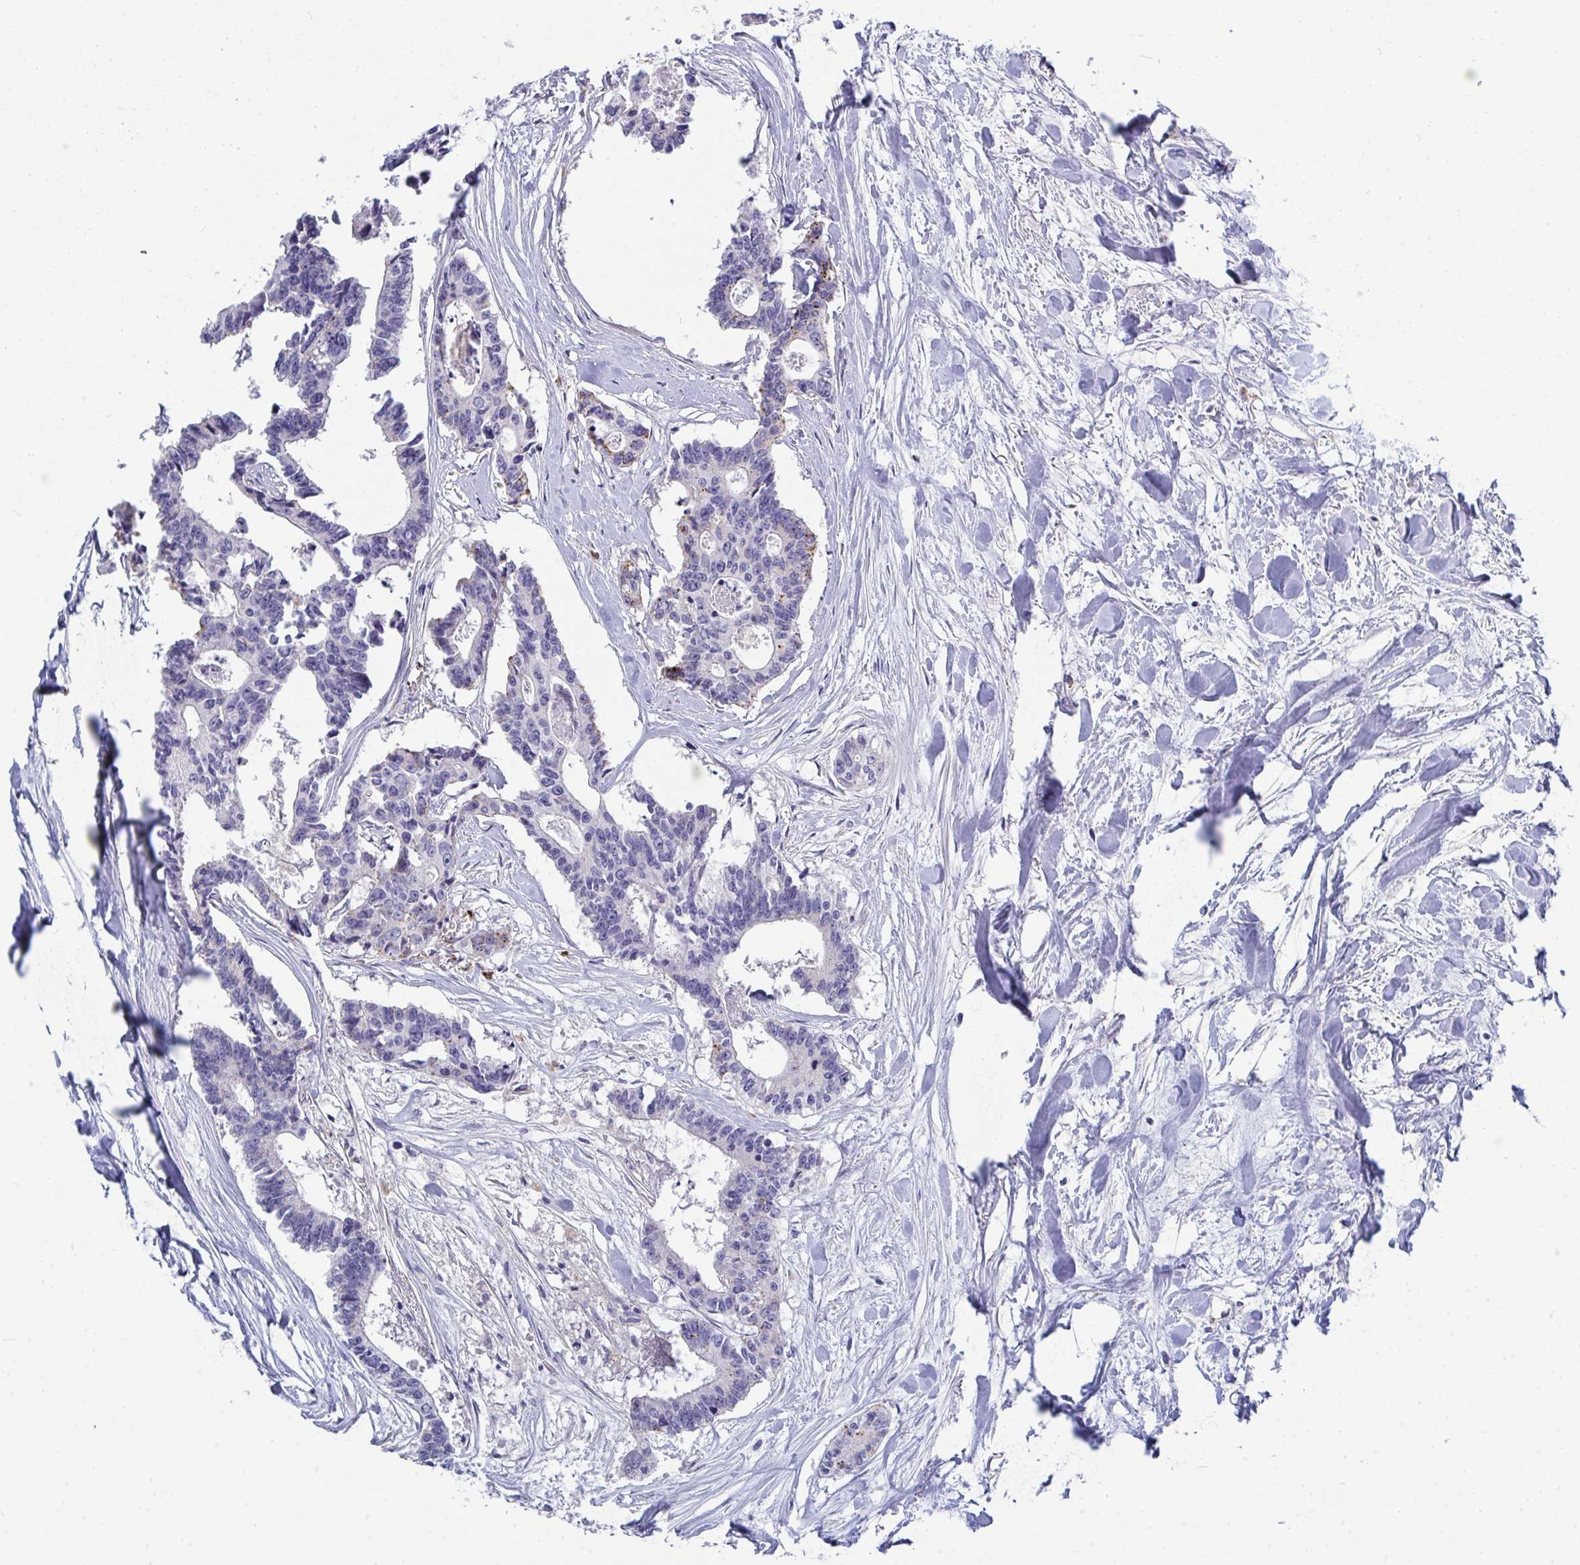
{"staining": {"intensity": "moderate", "quantity": "<25%", "location": "cytoplasmic/membranous"}, "tissue": "colorectal cancer", "cell_type": "Tumor cells", "image_type": "cancer", "snomed": [{"axis": "morphology", "description": "Adenocarcinoma, NOS"}, {"axis": "topography", "description": "Rectum"}], "caption": "DAB immunohistochemical staining of colorectal adenocarcinoma exhibits moderate cytoplasmic/membranous protein expression in approximately <25% of tumor cells.", "gene": "TOR1AIP2", "patient": {"sex": "male", "age": 57}}